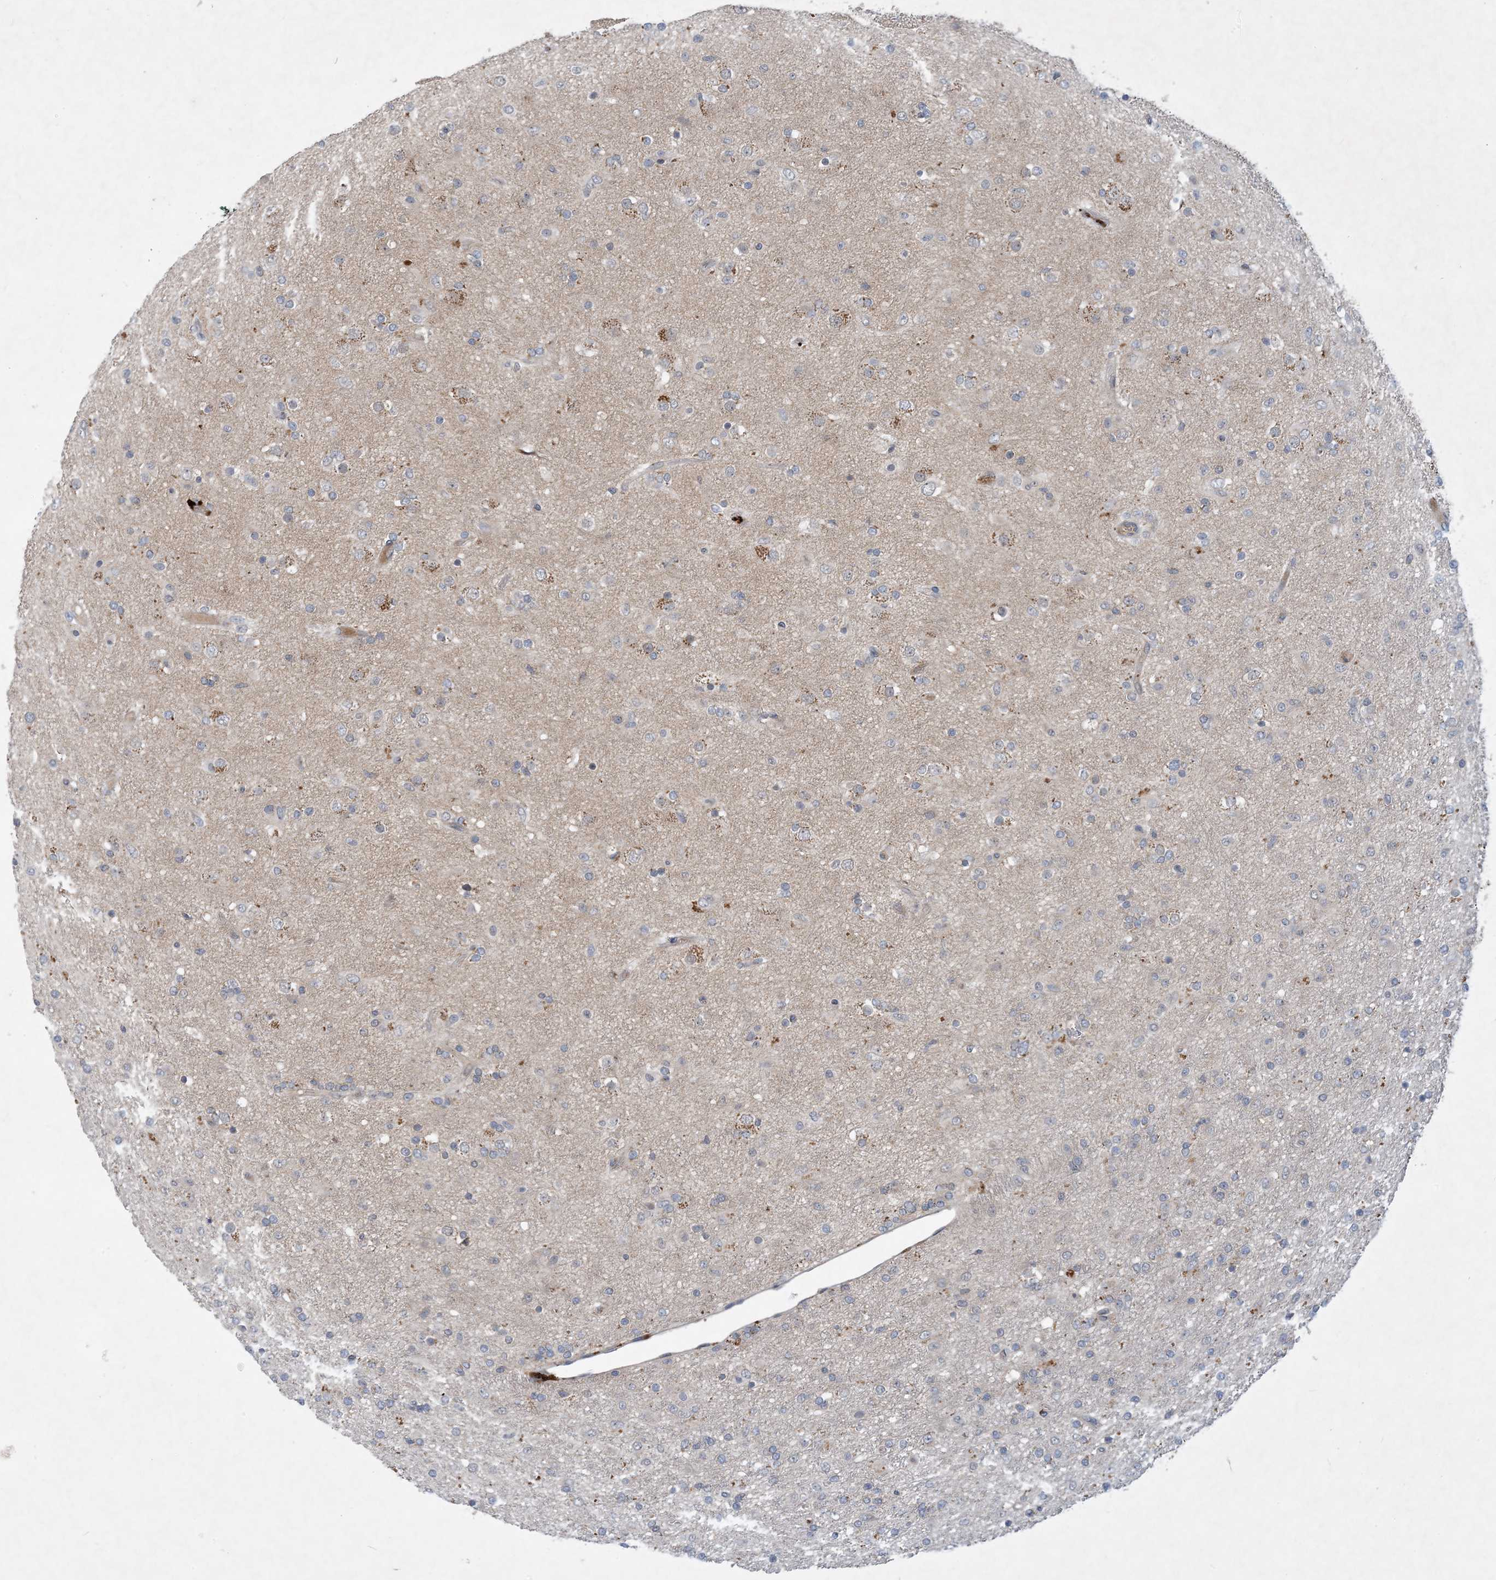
{"staining": {"intensity": "negative", "quantity": "none", "location": "none"}, "tissue": "glioma", "cell_type": "Tumor cells", "image_type": "cancer", "snomed": [{"axis": "morphology", "description": "Glioma, malignant, Low grade"}, {"axis": "topography", "description": "Brain"}], "caption": "This image is of low-grade glioma (malignant) stained with immunohistochemistry to label a protein in brown with the nuclei are counter-stained blue. There is no positivity in tumor cells.", "gene": "TINAG", "patient": {"sex": "male", "age": 65}}